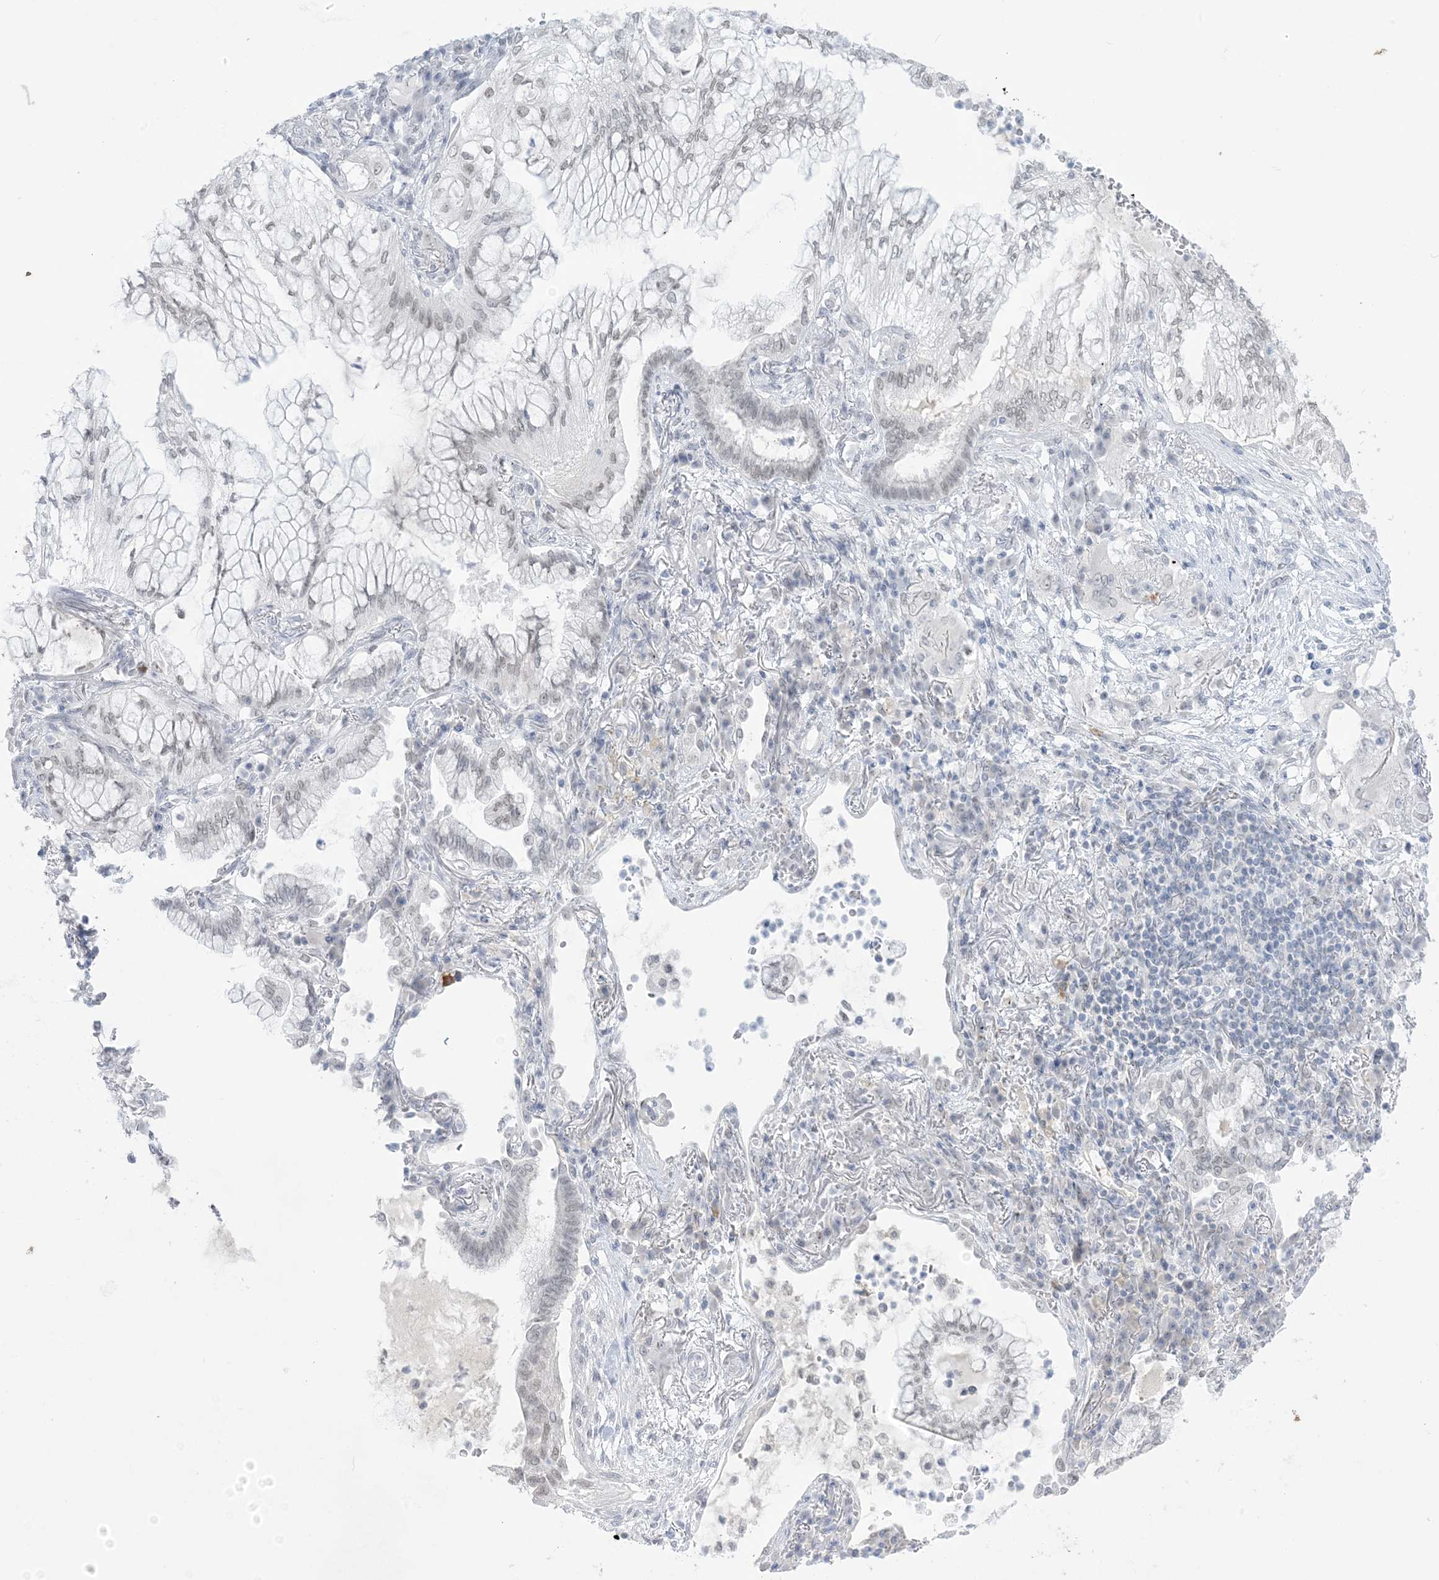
{"staining": {"intensity": "negative", "quantity": "none", "location": "none"}, "tissue": "lung cancer", "cell_type": "Tumor cells", "image_type": "cancer", "snomed": [{"axis": "morphology", "description": "Adenocarcinoma, NOS"}, {"axis": "topography", "description": "Lung"}], "caption": "Tumor cells show no significant staining in lung adenocarcinoma. The staining is performed using DAB (3,3'-diaminobenzidine) brown chromogen with nuclei counter-stained in using hematoxylin.", "gene": "HOMEZ", "patient": {"sex": "female", "age": 70}}